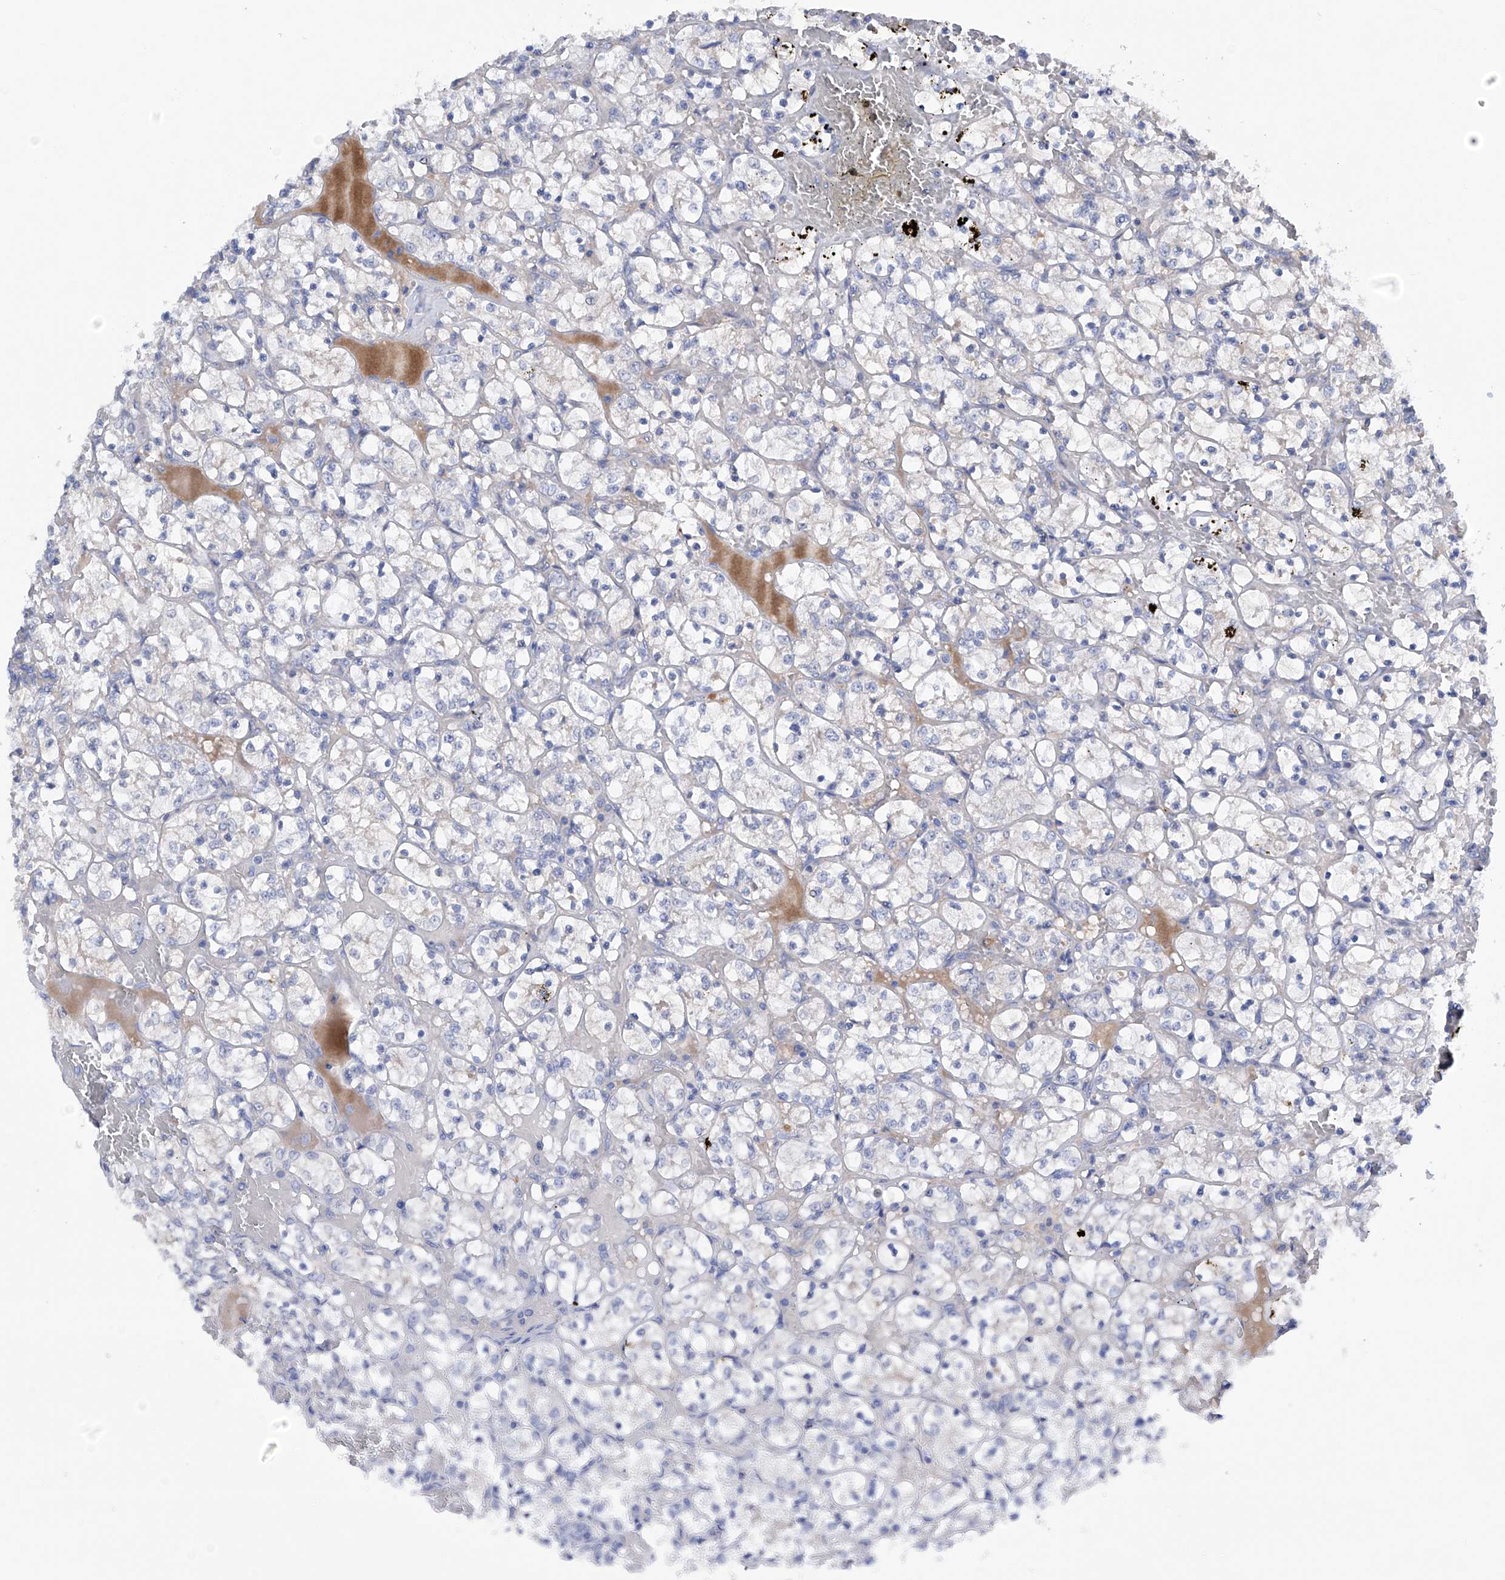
{"staining": {"intensity": "weak", "quantity": "<25%", "location": "cytoplasmic/membranous"}, "tissue": "renal cancer", "cell_type": "Tumor cells", "image_type": "cancer", "snomed": [{"axis": "morphology", "description": "Adenocarcinoma, NOS"}, {"axis": "topography", "description": "Kidney"}], "caption": "This image is of adenocarcinoma (renal) stained with IHC to label a protein in brown with the nuclei are counter-stained blue. There is no staining in tumor cells.", "gene": "PGM3", "patient": {"sex": "female", "age": 69}}